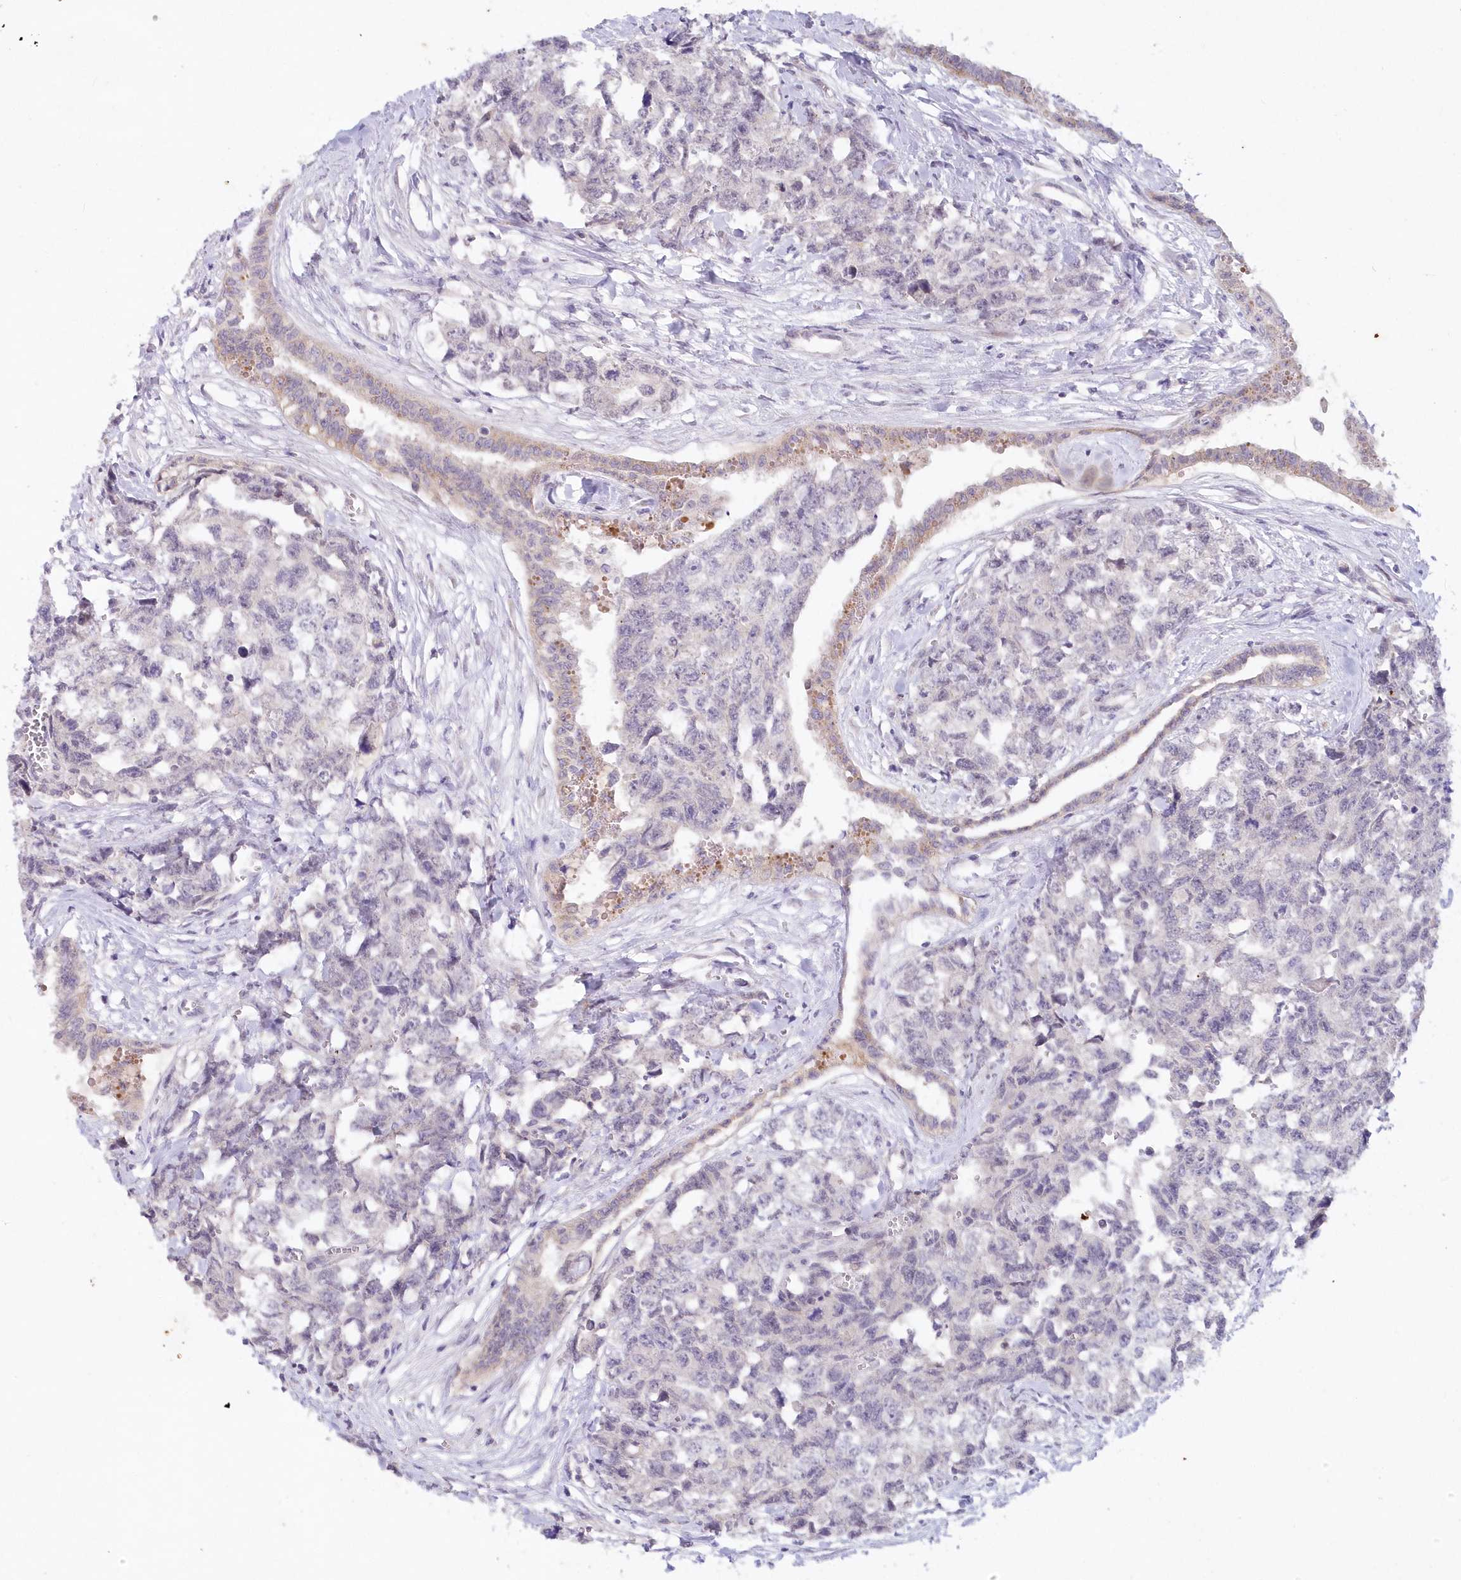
{"staining": {"intensity": "negative", "quantity": "none", "location": "none"}, "tissue": "testis cancer", "cell_type": "Tumor cells", "image_type": "cancer", "snomed": [{"axis": "morphology", "description": "Carcinoma, Embryonal, NOS"}, {"axis": "topography", "description": "Testis"}], "caption": "There is no significant positivity in tumor cells of testis cancer.", "gene": "SNED1", "patient": {"sex": "male", "age": 31}}